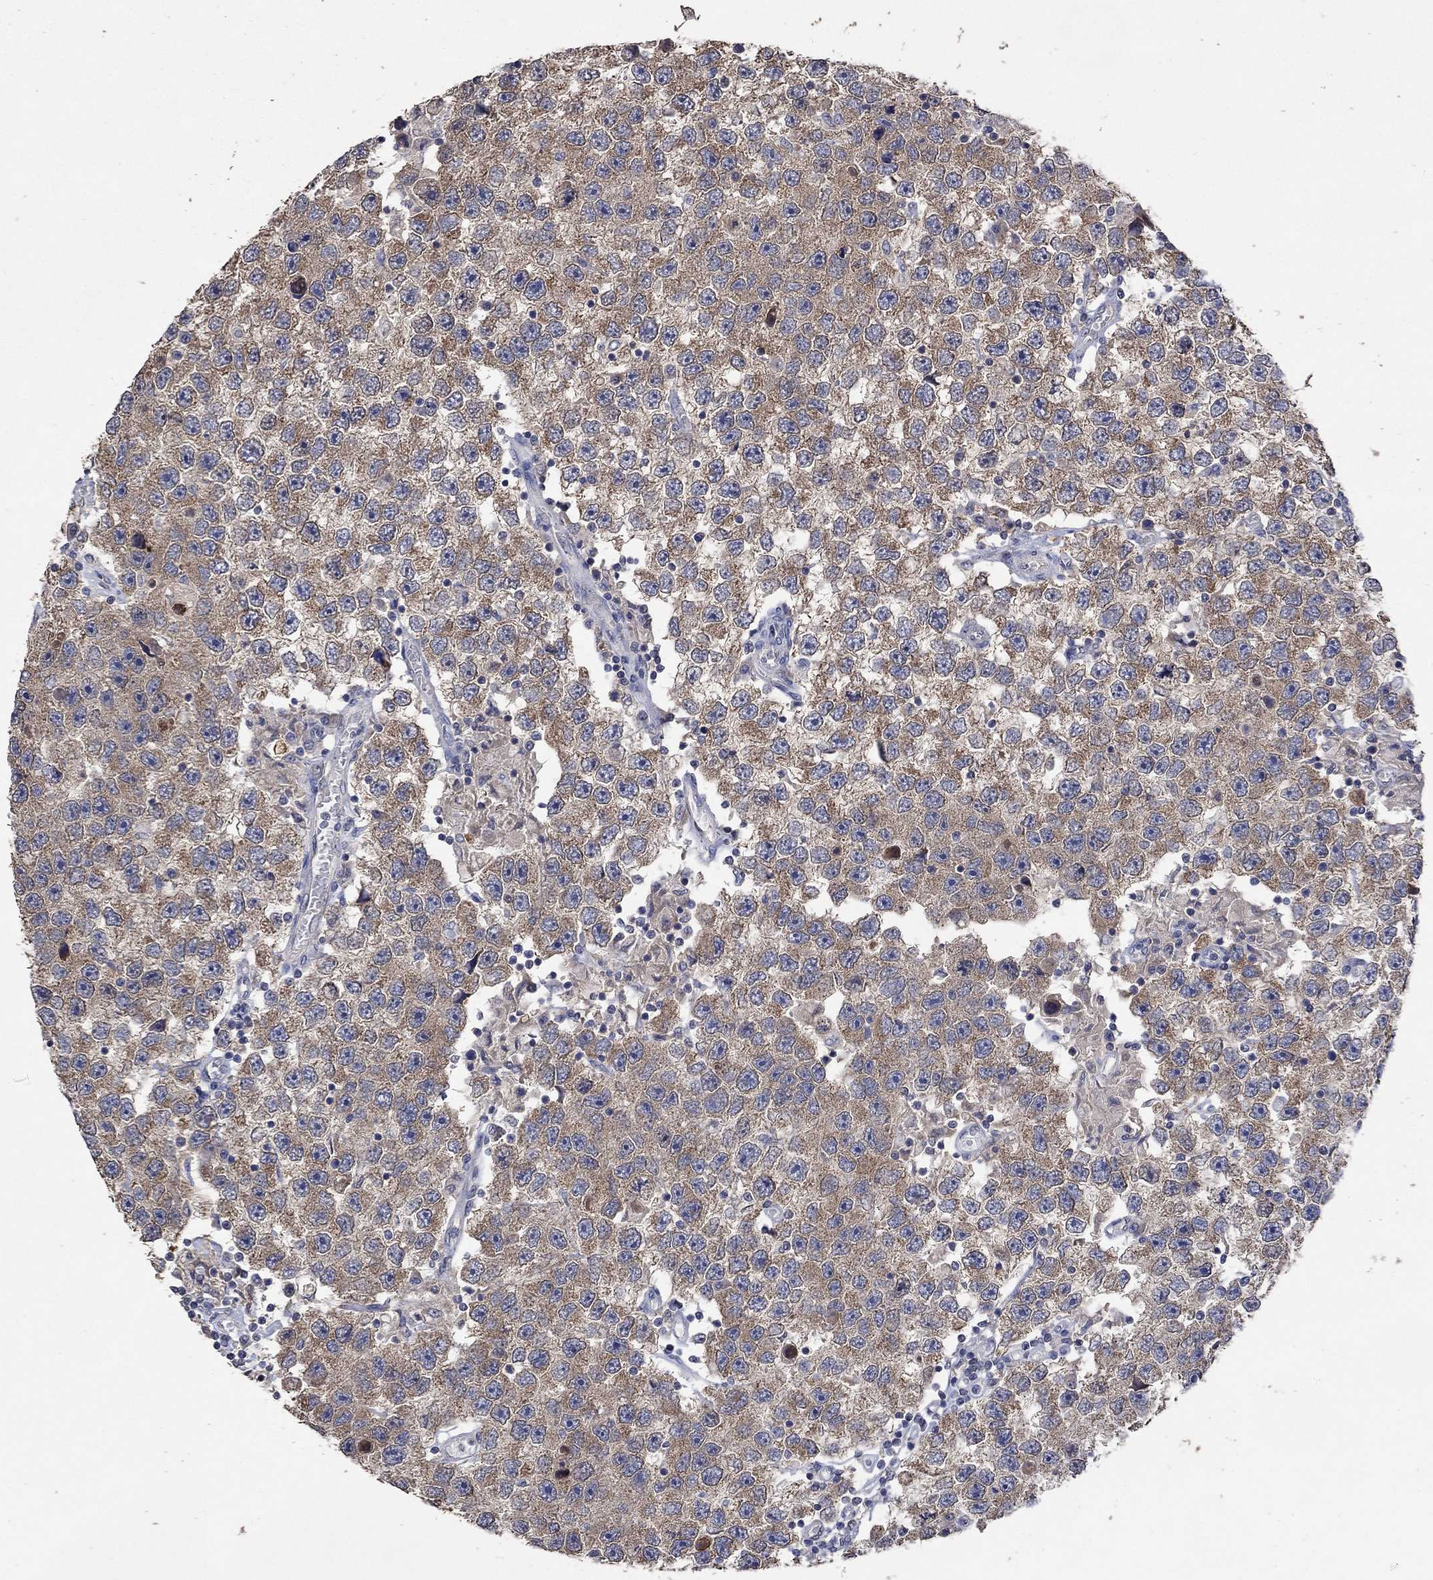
{"staining": {"intensity": "moderate", "quantity": ">75%", "location": "cytoplasmic/membranous"}, "tissue": "testis cancer", "cell_type": "Tumor cells", "image_type": "cancer", "snomed": [{"axis": "morphology", "description": "Seminoma, NOS"}, {"axis": "topography", "description": "Testis"}], "caption": "Moderate cytoplasmic/membranous protein positivity is appreciated in about >75% of tumor cells in testis cancer (seminoma).", "gene": "PTPN20", "patient": {"sex": "male", "age": 26}}